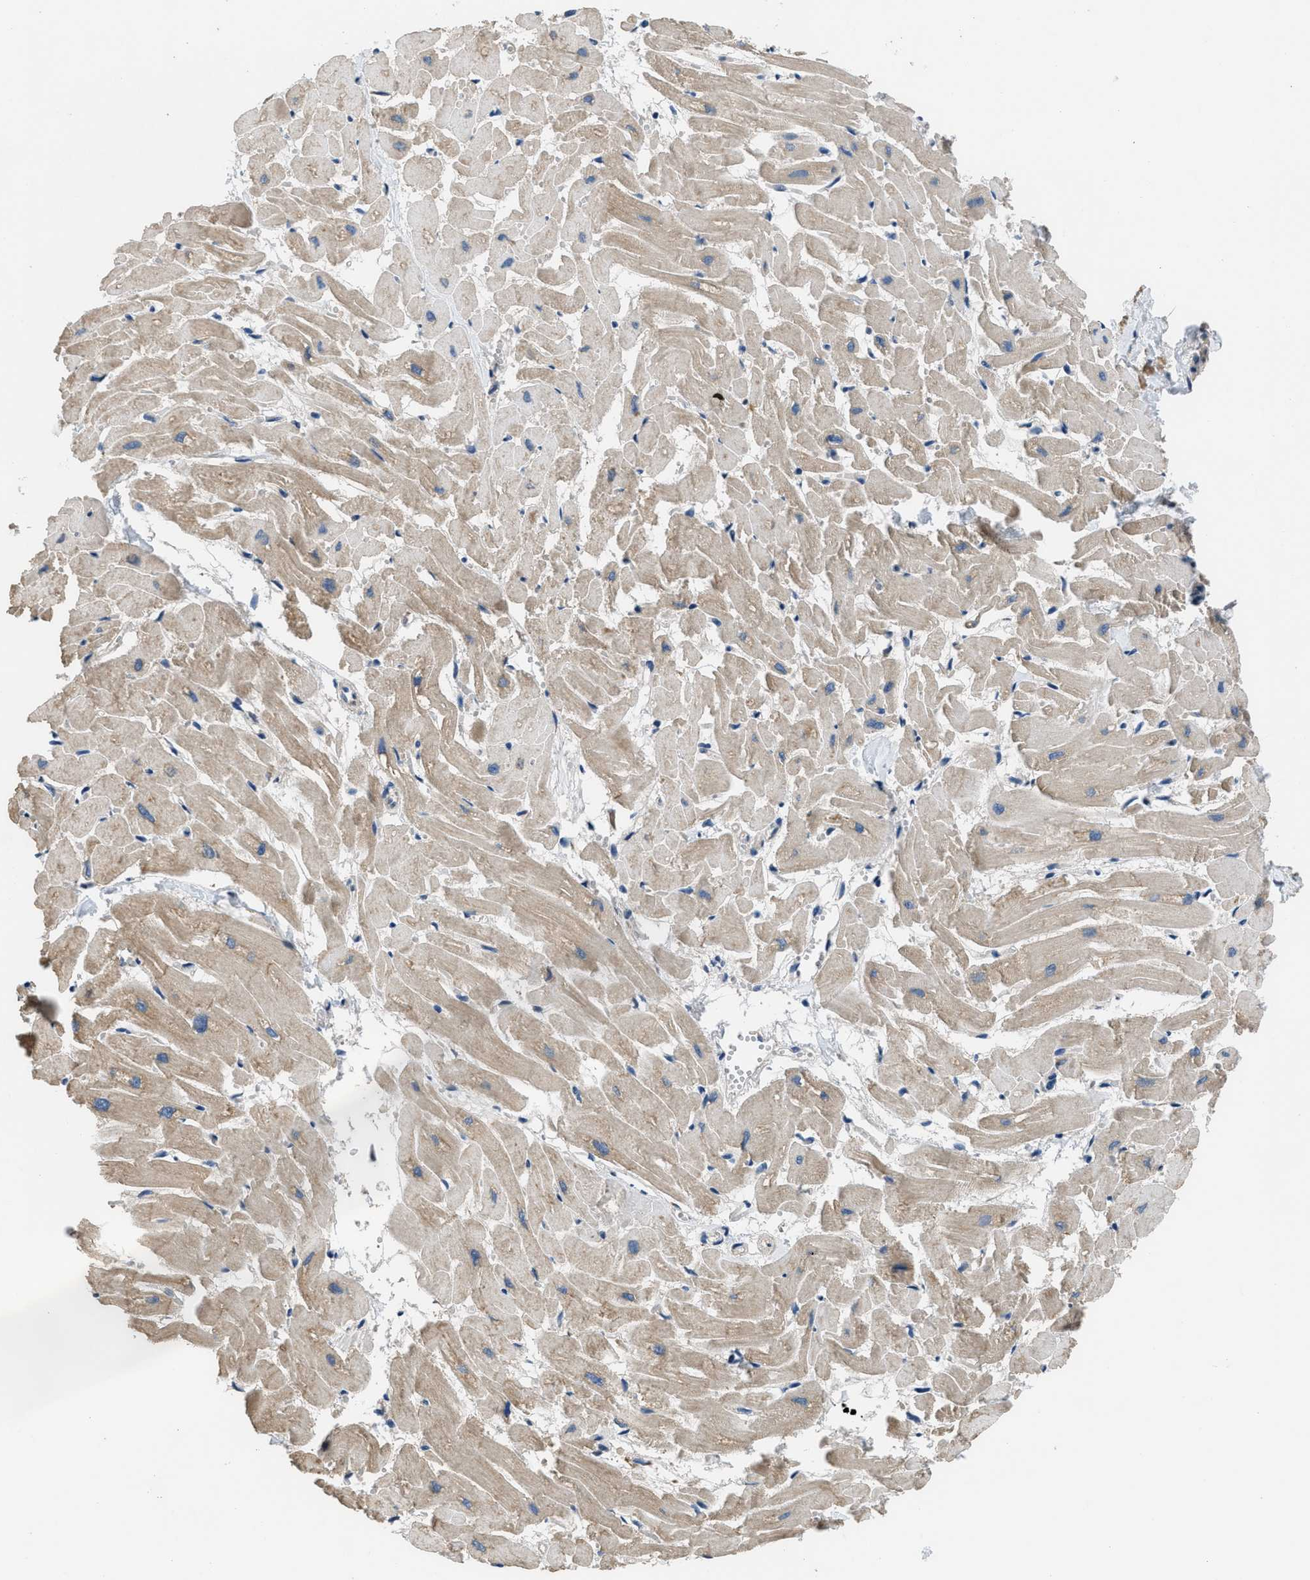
{"staining": {"intensity": "moderate", "quantity": "25%-75%", "location": "cytoplasmic/membranous"}, "tissue": "heart muscle", "cell_type": "Cardiomyocytes", "image_type": "normal", "snomed": [{"axis": "morphology", "description": "Normal tissue, NOS"}, {"axis": "topography", "description": "Heart"}], "caption": "A brown stain highlights moderate cytoplasmic/membranous positivity of a protein in cardiomyocytes of normal human heart muscle.", "gene": "NAT1", "patient": {"sex": "female", "age": 19}}